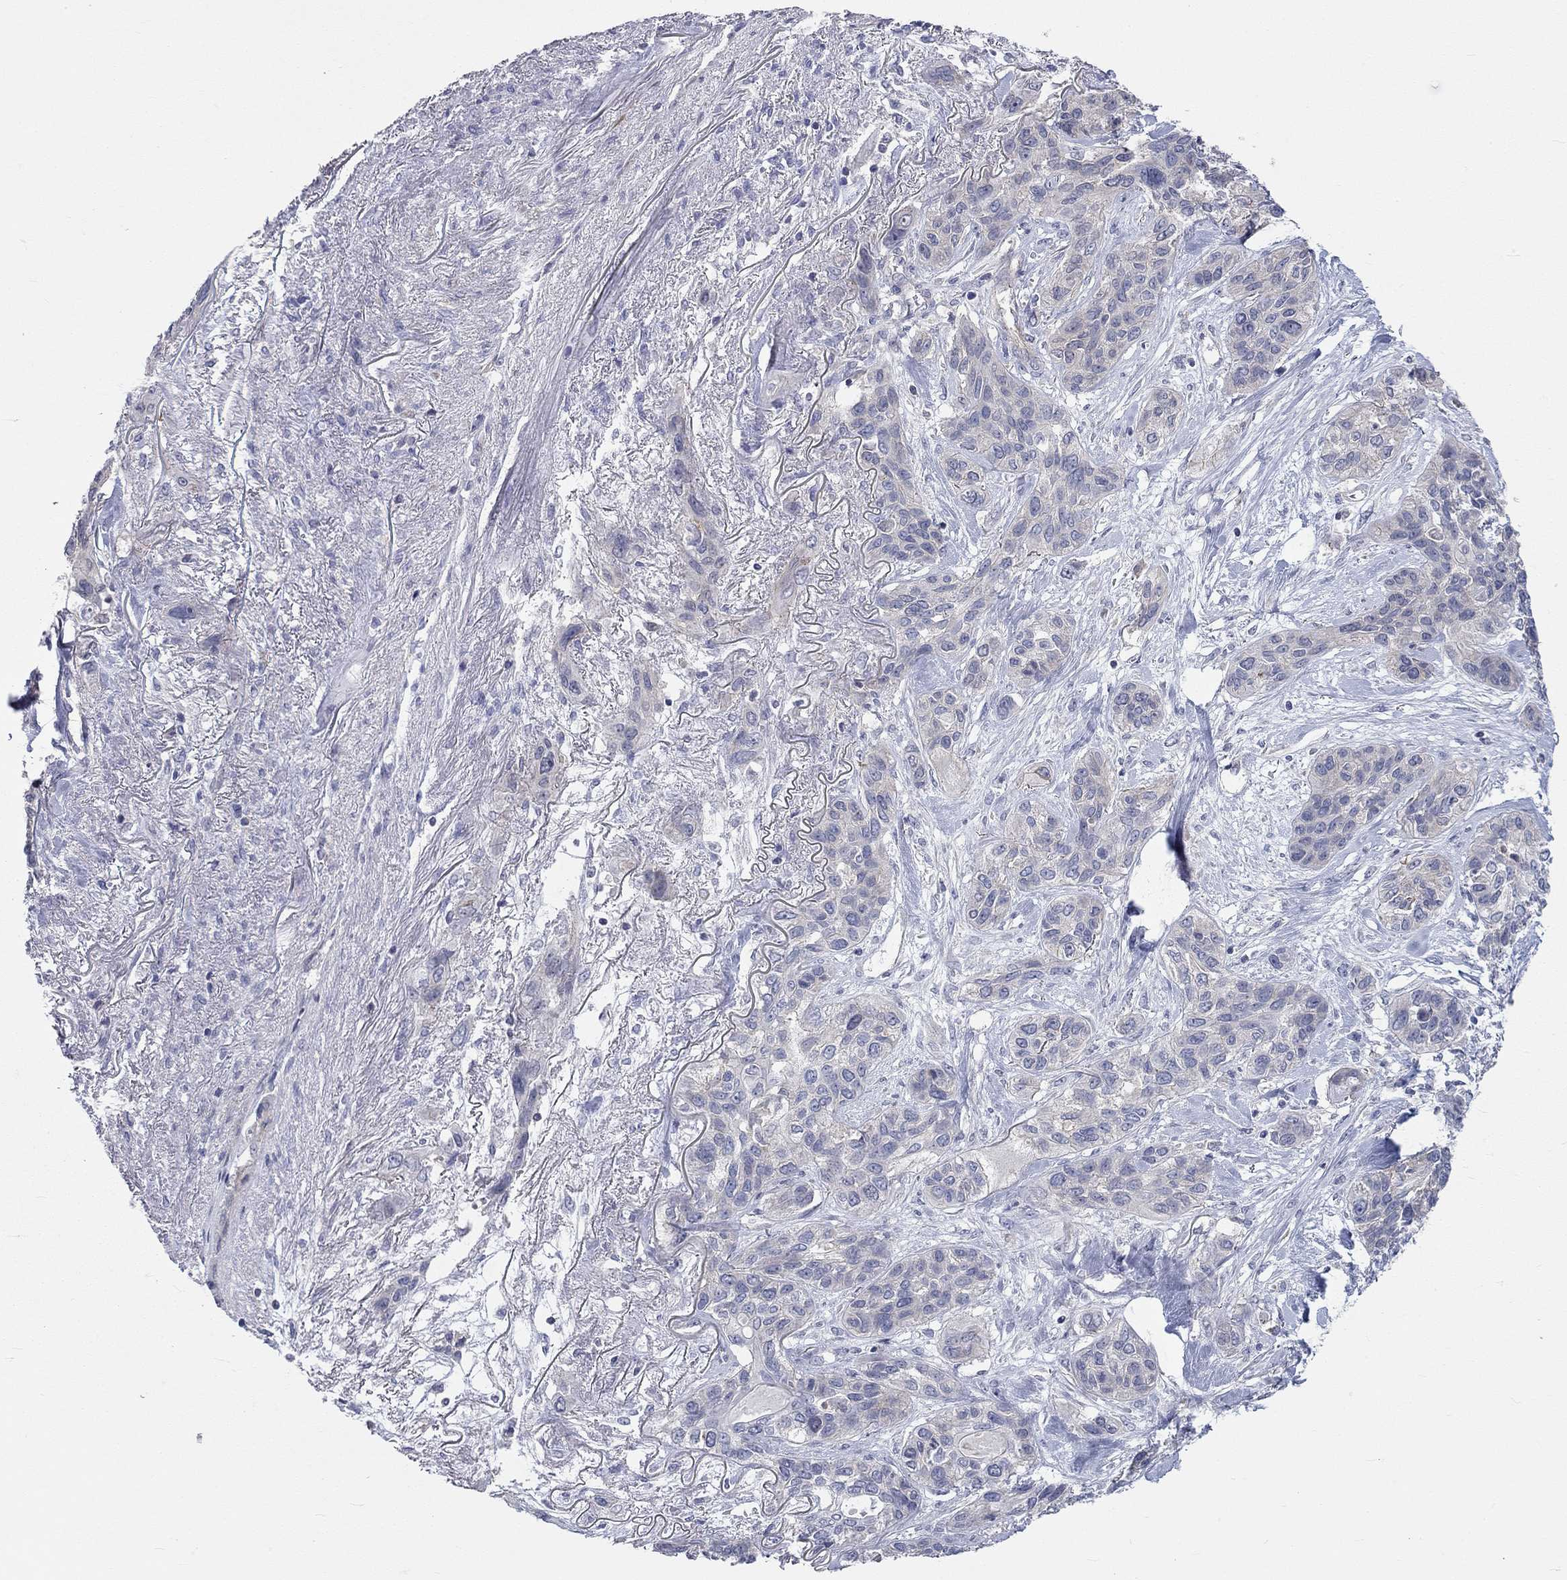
{"staining": {"intensity": "negative", "quantity": "none", "location": "none"}, "tissue": "lung cancer", "cell_type": "Tumor cells", "image_type": "cancer", "snomed": [{"axis": "morphology", "description": "Squamous cell carcinoma, NOS"}, {"axis": "topography", "description": "Lung"}], "caption": "High magnification brightfield microscopy of lung cancer stained with DAB (brown) and counterstained with hematoxylin (blue): tumor cells show no significant positivity.", "gene": "PCDHGA10", "patient": {"sex": "female", "age": 70}}